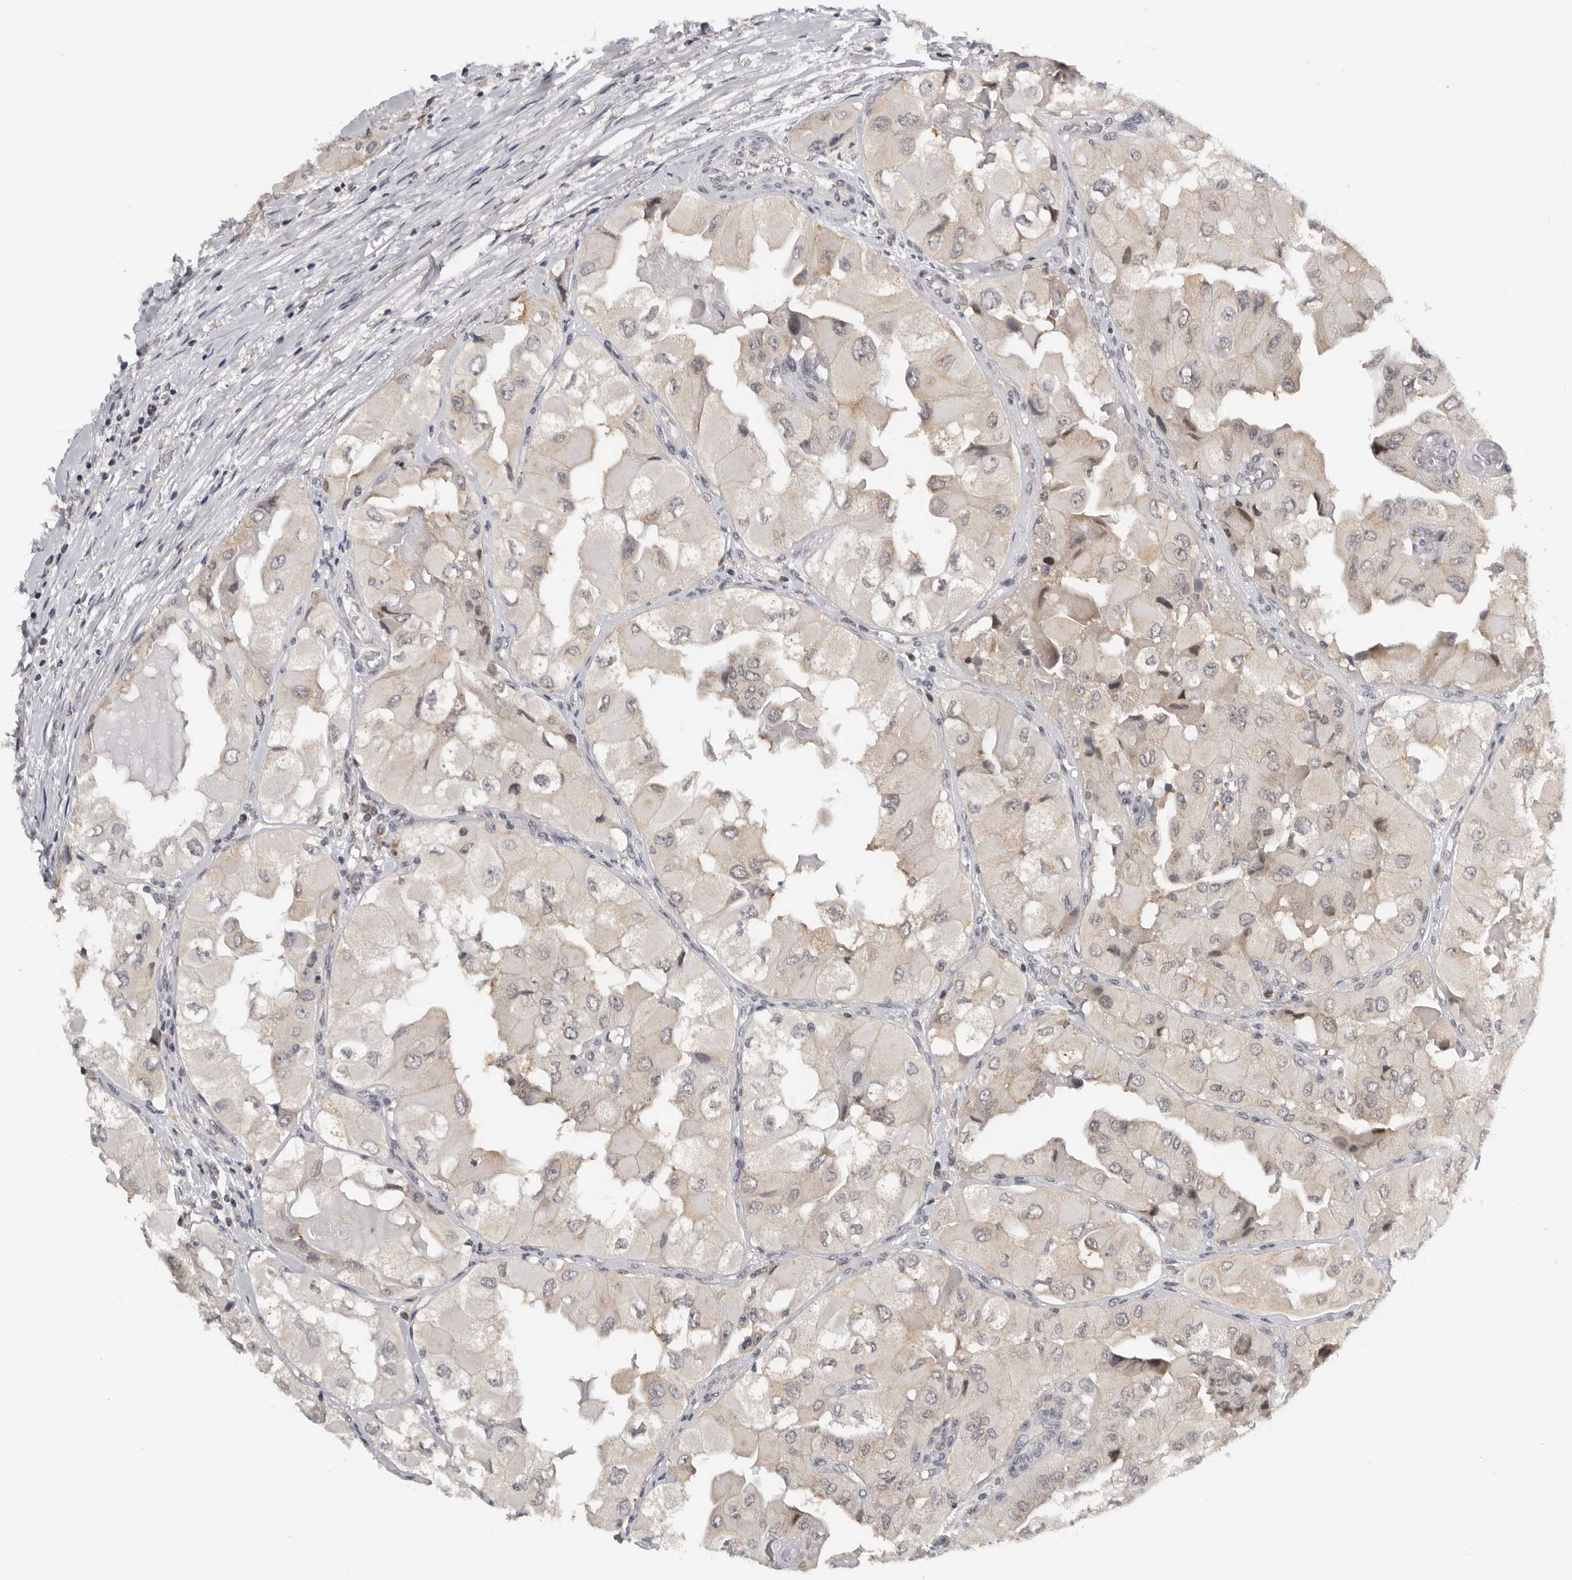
{"staining": {"intensity": "negative", "quantity": "none", "location": "none"}, "tissue": "thyroid cancer", "cell_type": "Tumor cells", "image_type": "cancer", "snomed": [{"axis": "morphology", "description": "Papillary adenocarcinoma, NOS"}, {"axis": "topography", "description": "Thyroid gland"}], "caption": "Immunohistochemical staining of human thyroid papillary adenocarcinoma demonstrates no significant expression in tumor cells. (Stains: DAB (3,3'-diaminobenzidine) IHC with hematoxylin counter stain, Microscopy: brightfield microscopy at high magnification).", "gene": "KIF2B", "patient": {"sex": "female", "age": 59}}